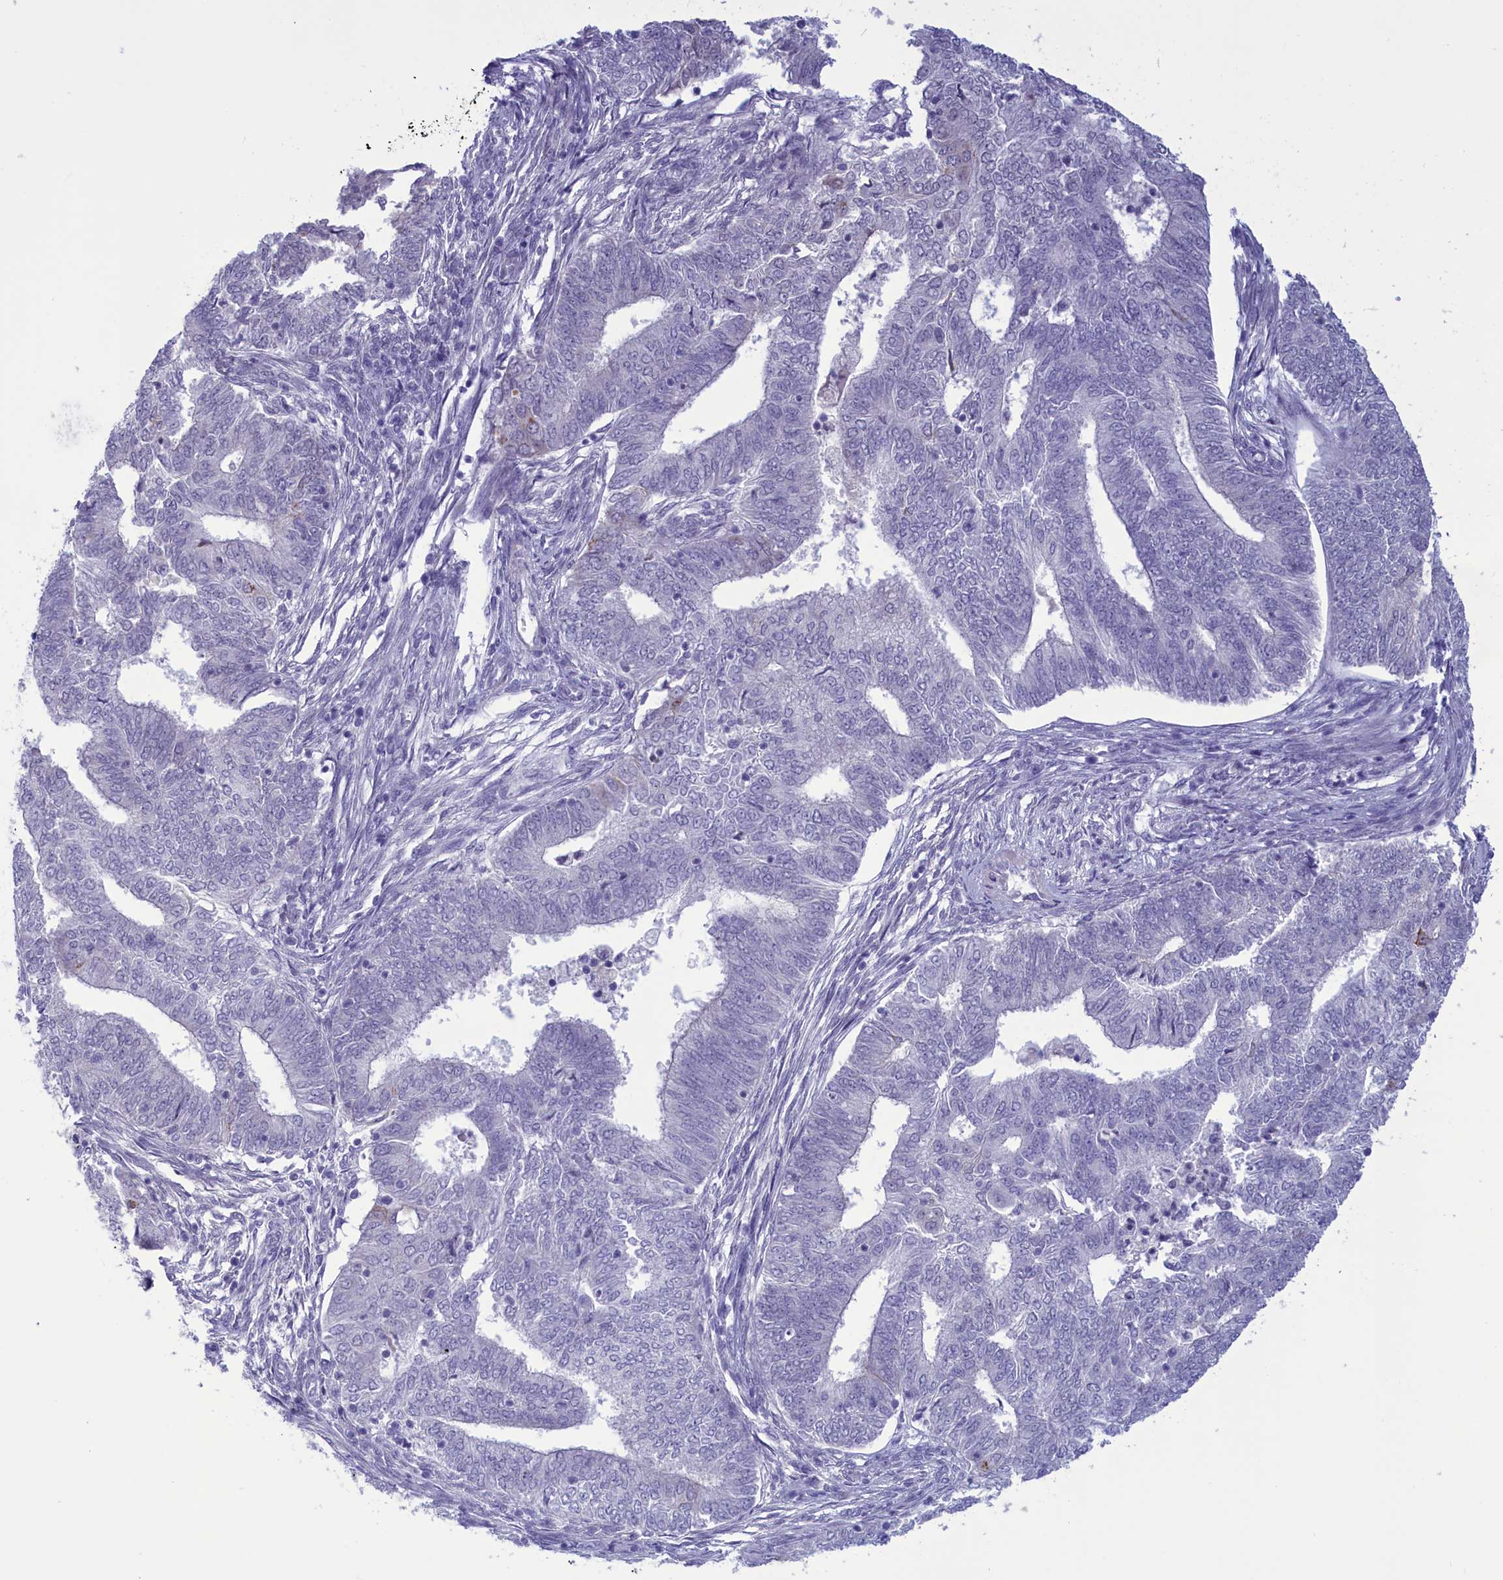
{"staining": {"intensity": "negative", "quantity": "none", "location": "none"}, "tissue": "endometrial cancer", "cell_type": "Tumor cells", "image_type": "cancer", "snomed": [{"axis": "morphology", "description": "Adenocarcinoma, NOS"}, {"axis": "topography", "description": "Endometrium"}], "caption": "Endometrial cancer stained for a protein using IHC reveals no positivity tumor cells.", "gene": "ELOA2", "patient": {"sex": "female", "age": 62}}